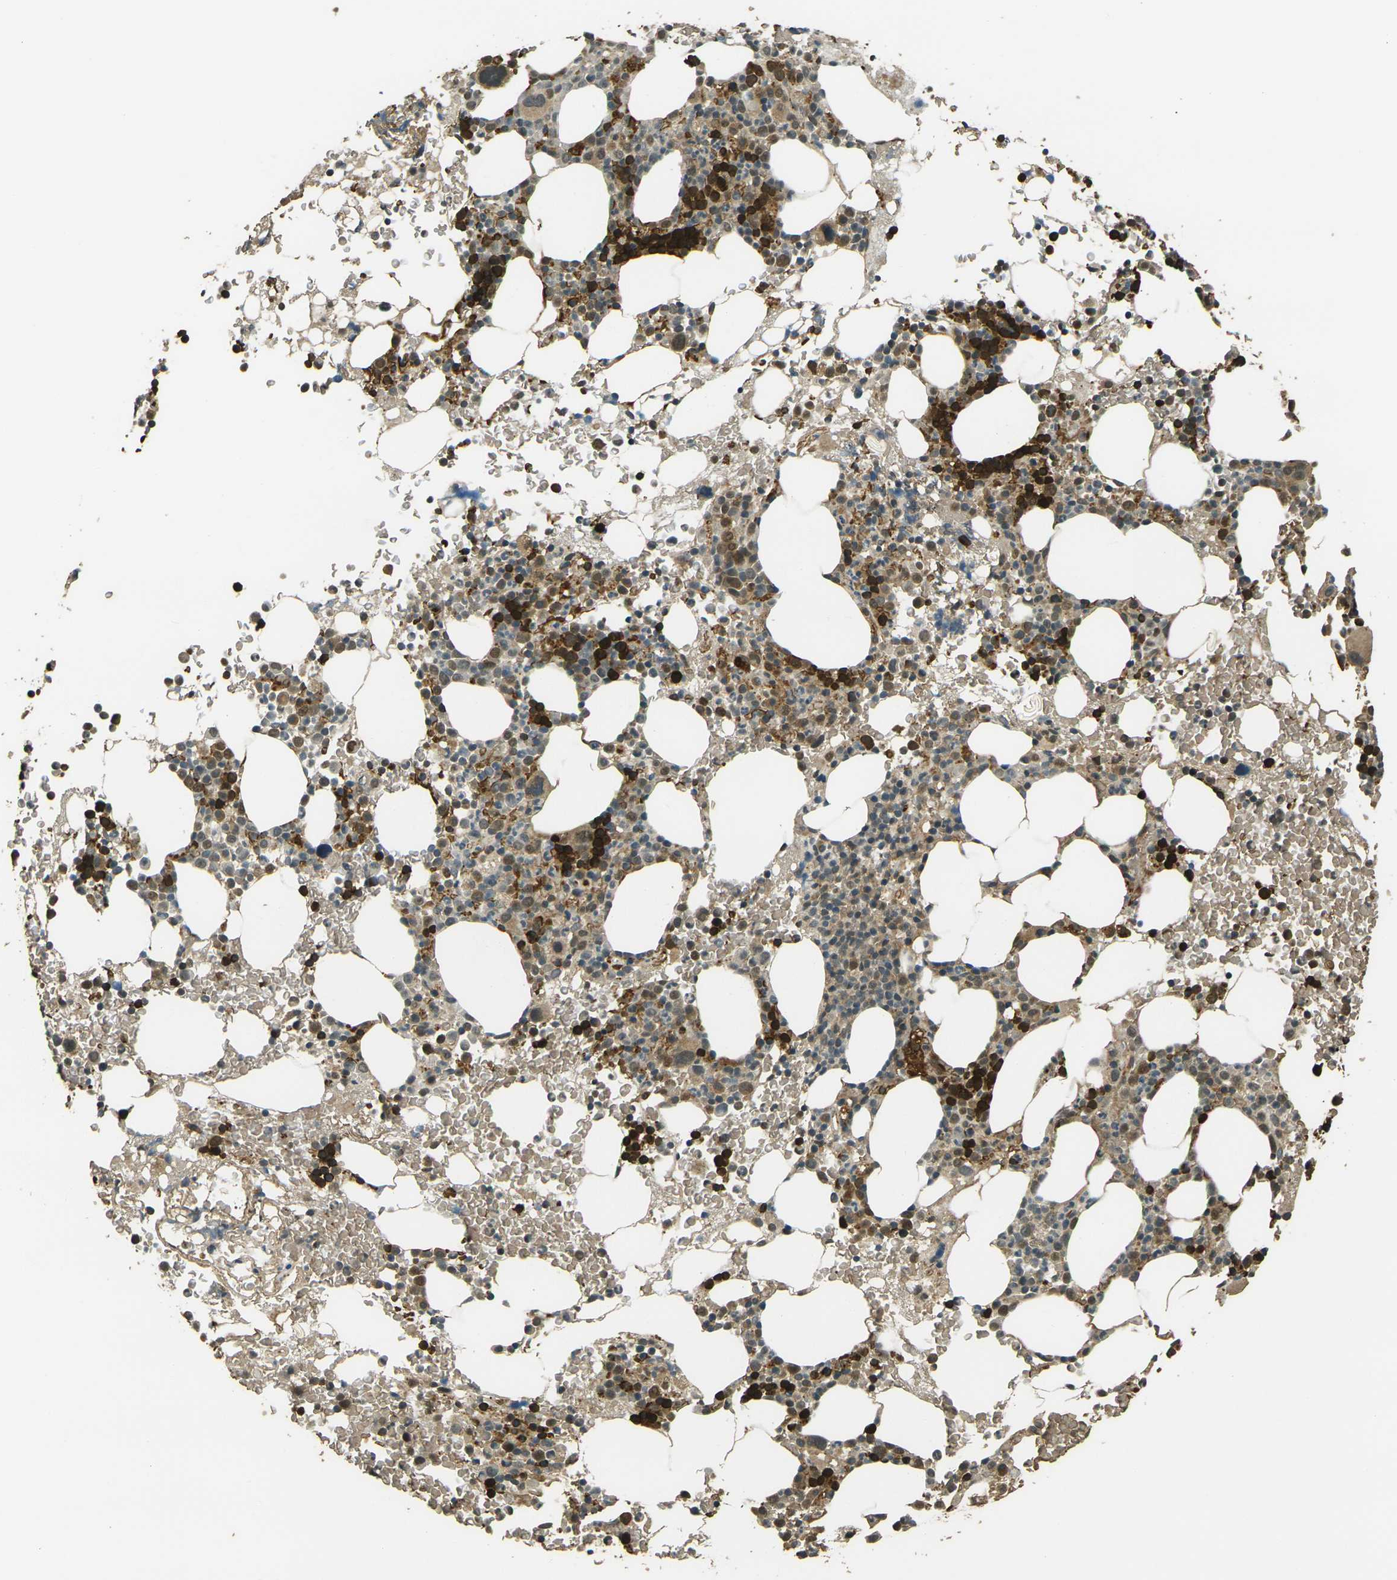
{"staining": {"intensity": "strong", "quantity": "25%-75%", "location": "cytoplasmic/membranous"}, "tissue": "bone marrow", "cell_type": "Hematopoietic cells", "image_type": "normal", "snomed": [{"axis": "morphology", "description": "Normal tissue, NOS"}, {"axis": "morphology", "description": "Inflammation, NOS"}, {"axis": "topography", "description": "Bone marrow"}], "caption": "Immunohistochemical staining of unremarkable bone marrow exhibits 25%-75% levels of strong cytoplasmic/membranous protein expression in approximately 25%-75% of hematopoietic cells. The staining was performed using DAB to visualize the protein expression in brown, while the nuclei were stained in blue with hematoxylin (Magnification: 20x).", "gene": "TOR1A", "patient": {"sex": "female", "age": 84}}